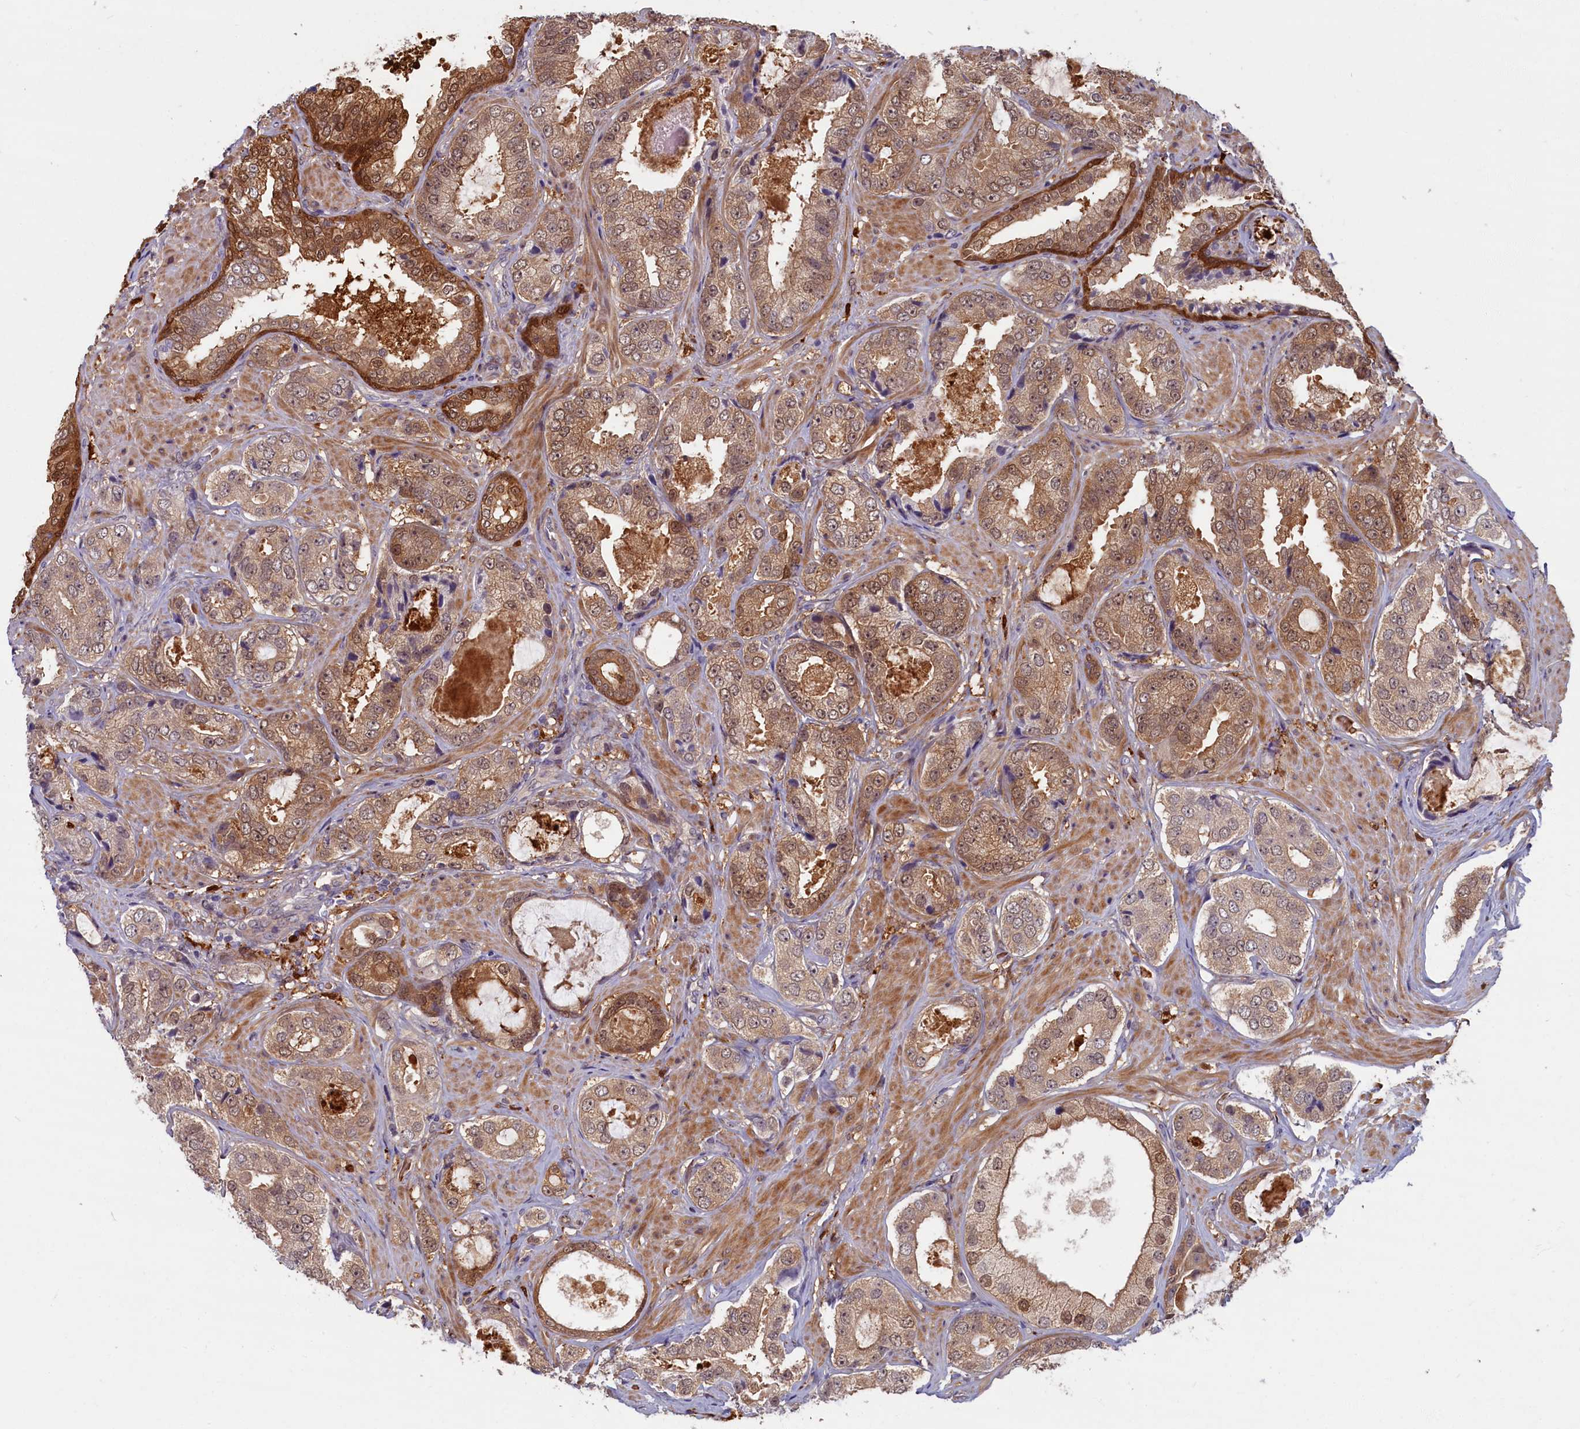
{"staining": {"intensity": "moderate", "quantity": ">75%", "location": "cytoplasmic/membranous"}, "tissue": "prostate cancer", "cell_type": "Tumor cells", "image_type": "cancer", "snomed": [{"axis": "morphology", "description": "Adenocarcinoma, High grade"}, {"axis": "topography", "description": "Prostate"}], "caption": "Prostate high-grade adenocarcinoma stained for a protein (brown) displays moderate cytoplasmic/membranous positive staining in about >75% of tumor cells.", "gene": "BLVRB", "patient": {"sex": "male", "age": 59}}